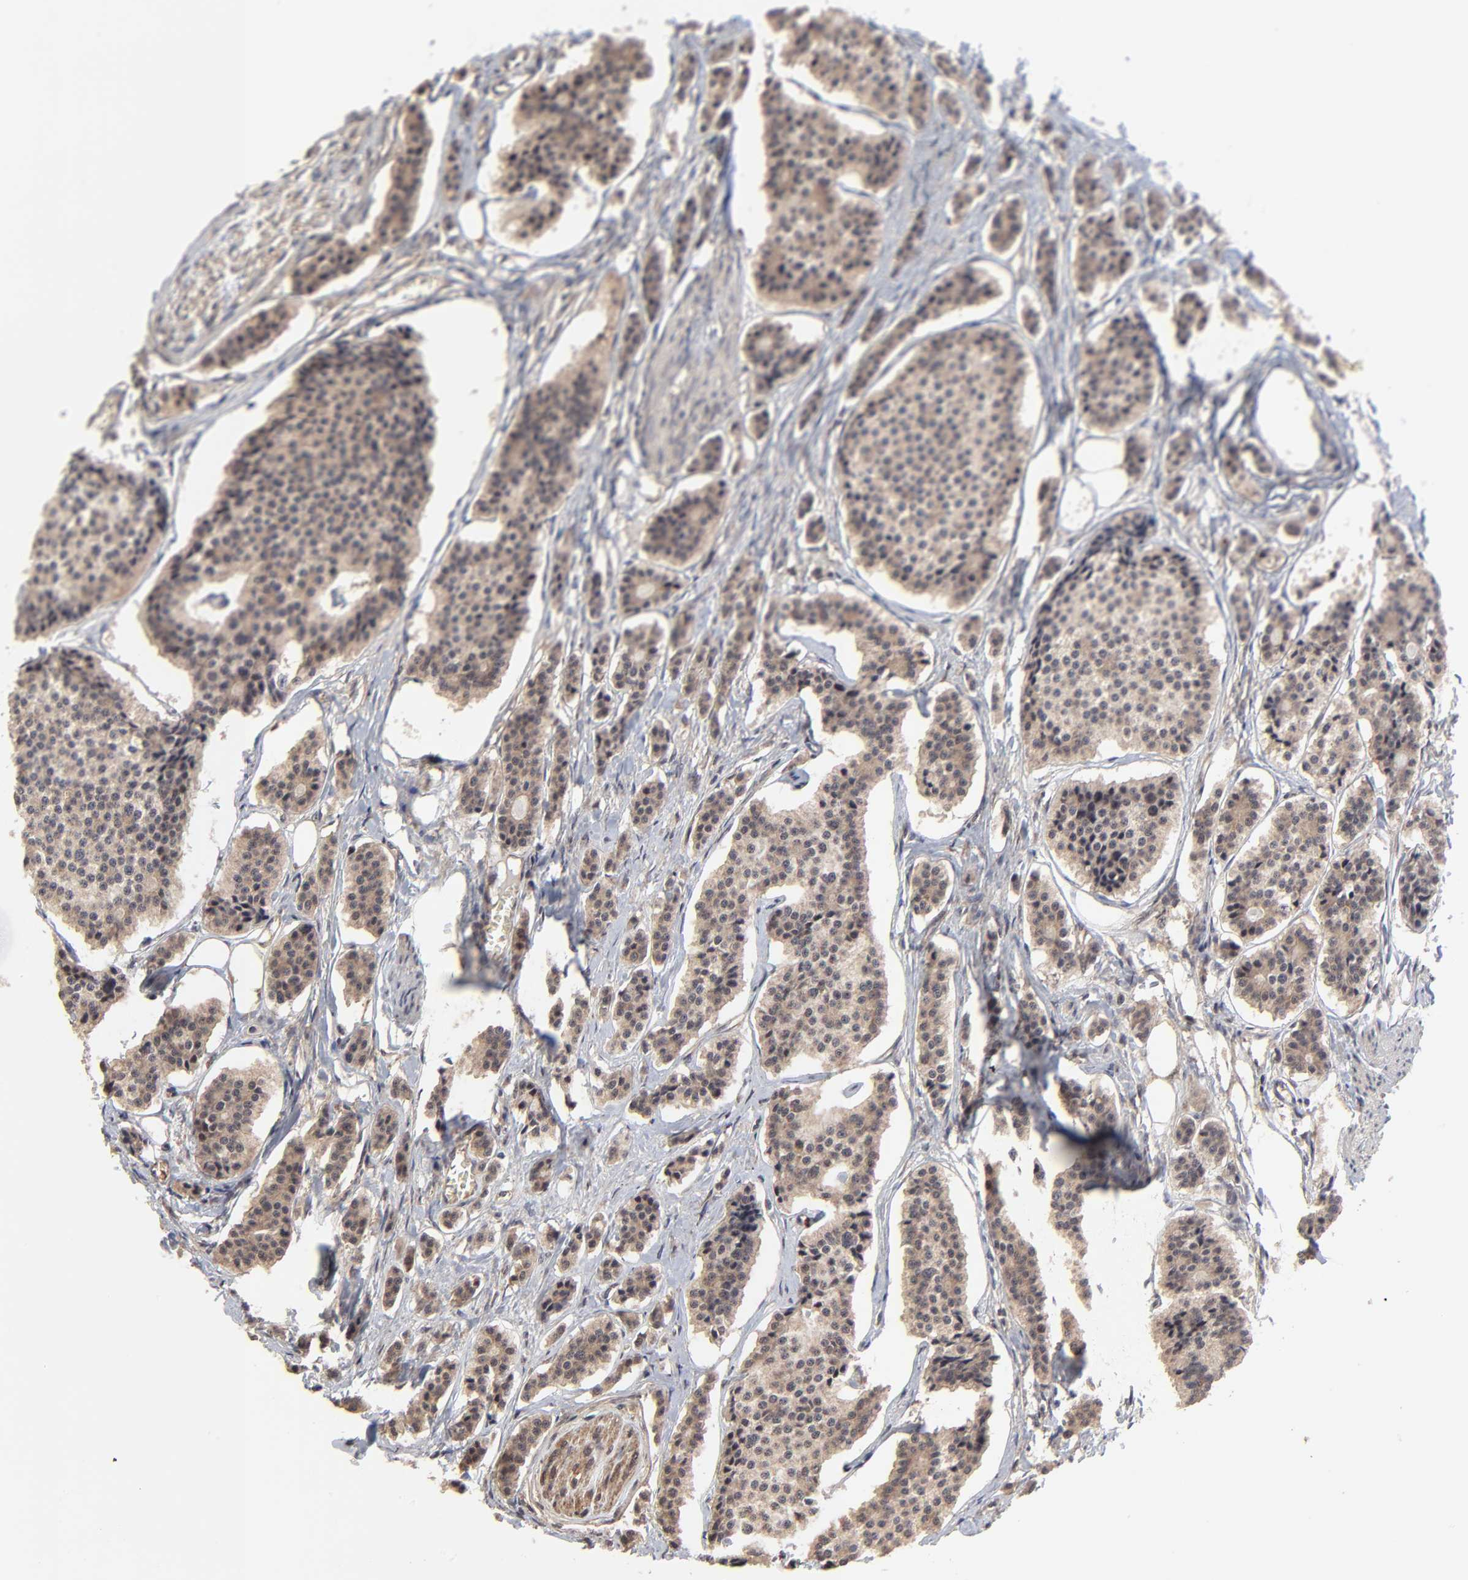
{"staining": {"intensity": "moderate", "quantity": ">75%", "location": "cytoplasmic/membranous"}, "tissue": "carcinoid", "cell_type": "Tumor cells", "image_type": "cancer", "snomed": [{"axis": "morphology", "description": "Carcinoid, malignant, NOS"}, {"axis": "topography", "description": "Small intestine"}], "caption": "Carcinoid (malignant) stained with DAB IHC demonstrates medium levels of moderate cytoplasmic/membranous staining in approximately >75% of tumor cells.", "gene": "FRMD8", "patient": {"sex": "male", "age": 63}}